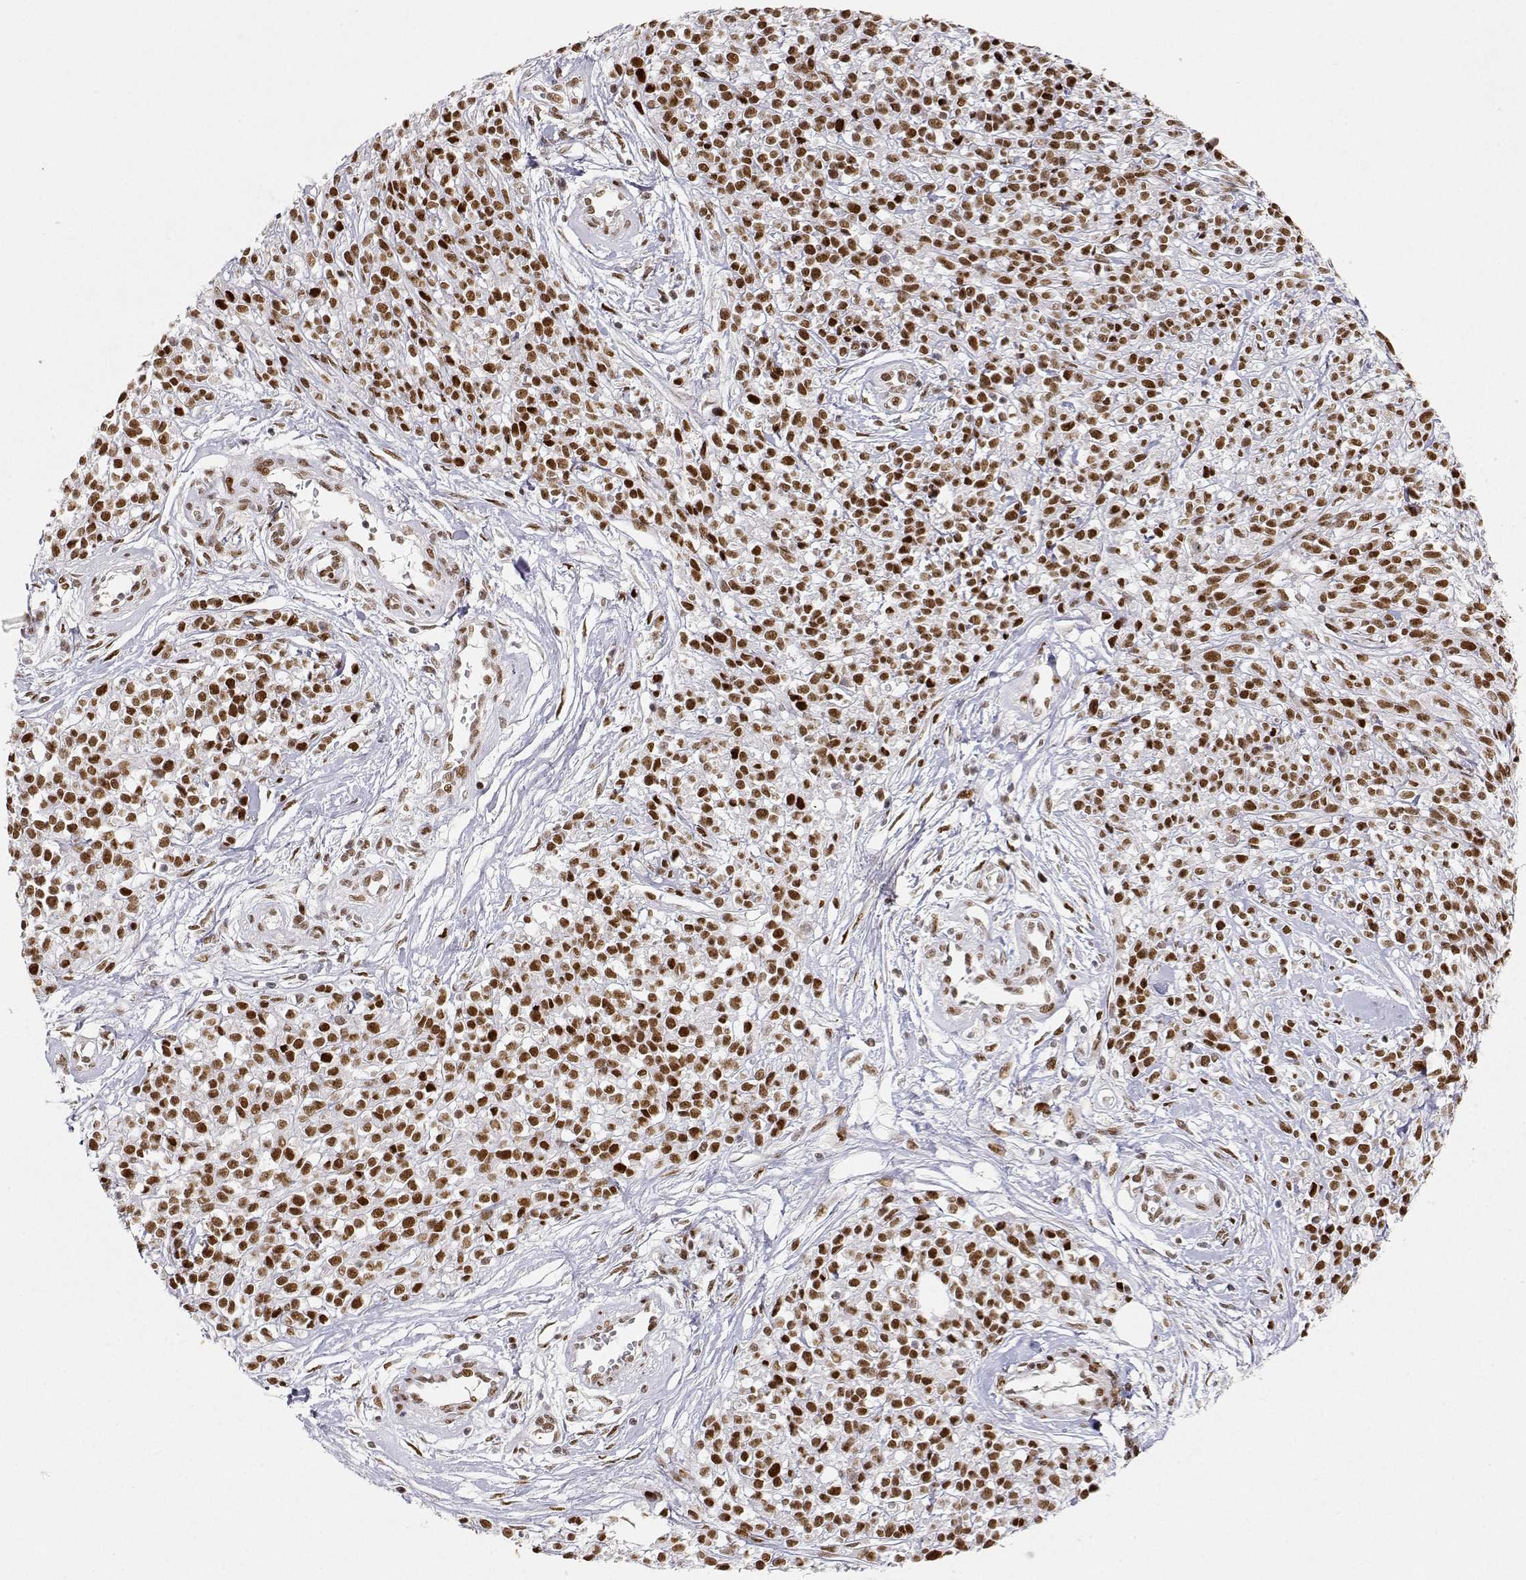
{"staining": {"intensity": "strong", "quantity": ">75%", "location": "nuclear"}, "tissue": "melanoma", "cell_type": "Tumor cells", "image_type": "cancer", "snomed": [{"axis": "morphology", "description": "Malignant melanoma, NOS"}, {"axis": "topography", "description": "Skin"}, {"axis": "topography", "description": "Skin of trunk"}], "caption": "Human melanoma stained with a brown dye displays strong nuclear positive positivity in about >75% of tumor cells.", "gene": "RSF1", "patient": {"sex": "male", "age": 74}}